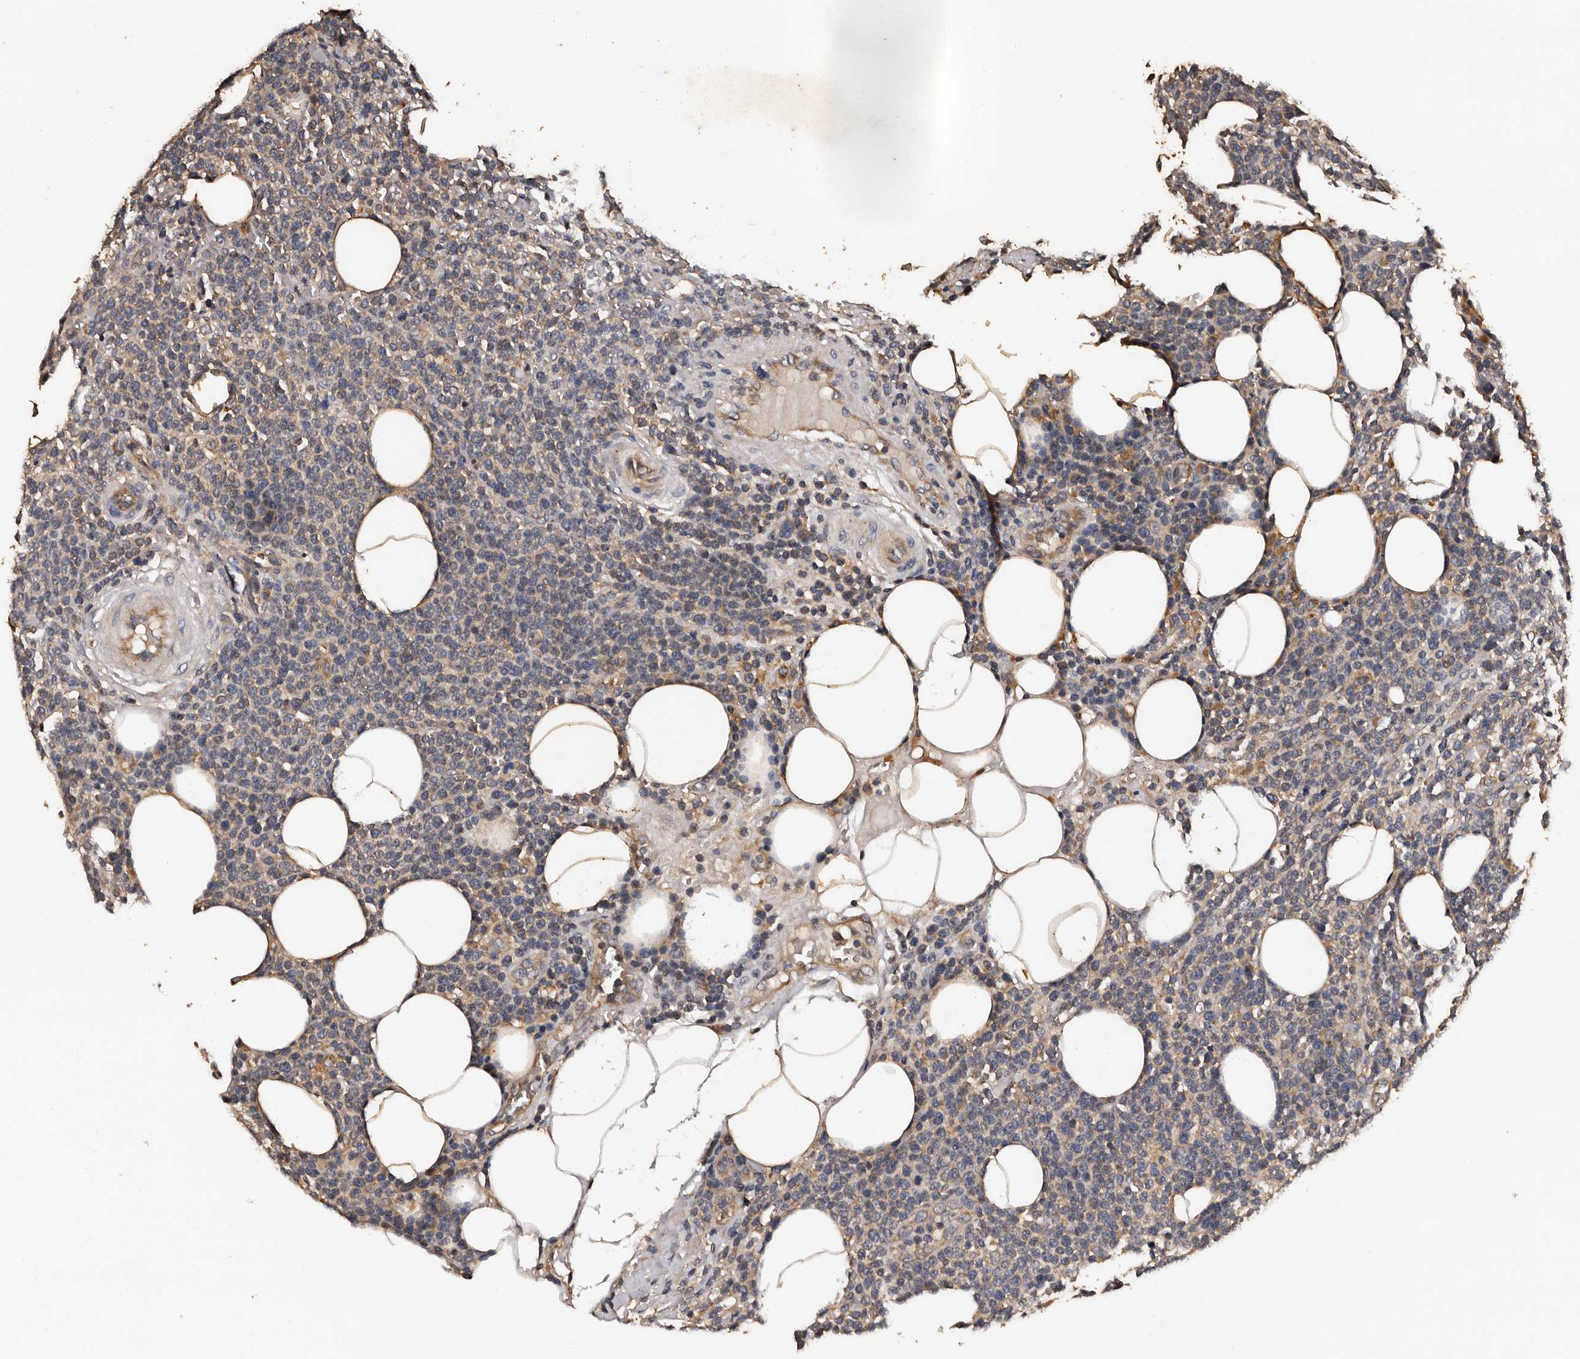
{"staining": {"intensity": "weak", "quantity": "<25%", "location": "cytoplasmic/membranous"}, "tissue": "lymphoma", "cell_type": "Tumor cells", "image_type": "cancer", "snomed": [{"axis": "morphology", "description": "Malignant lymphoma, non-Hodgkin's type, High grade"}, {"axis": "topography", "description": "Lymph node"}], "caption": "Immunohistochemical staining of human lymphoma displays no significant positivity in tumor cells. (DAB (3,3'-diaminobenzidine) immunohistochemistry visualized using brightfield microscopy, high magnification).", "gene": "ADCK5", "patient": {"sex": "male", "age": 61}}